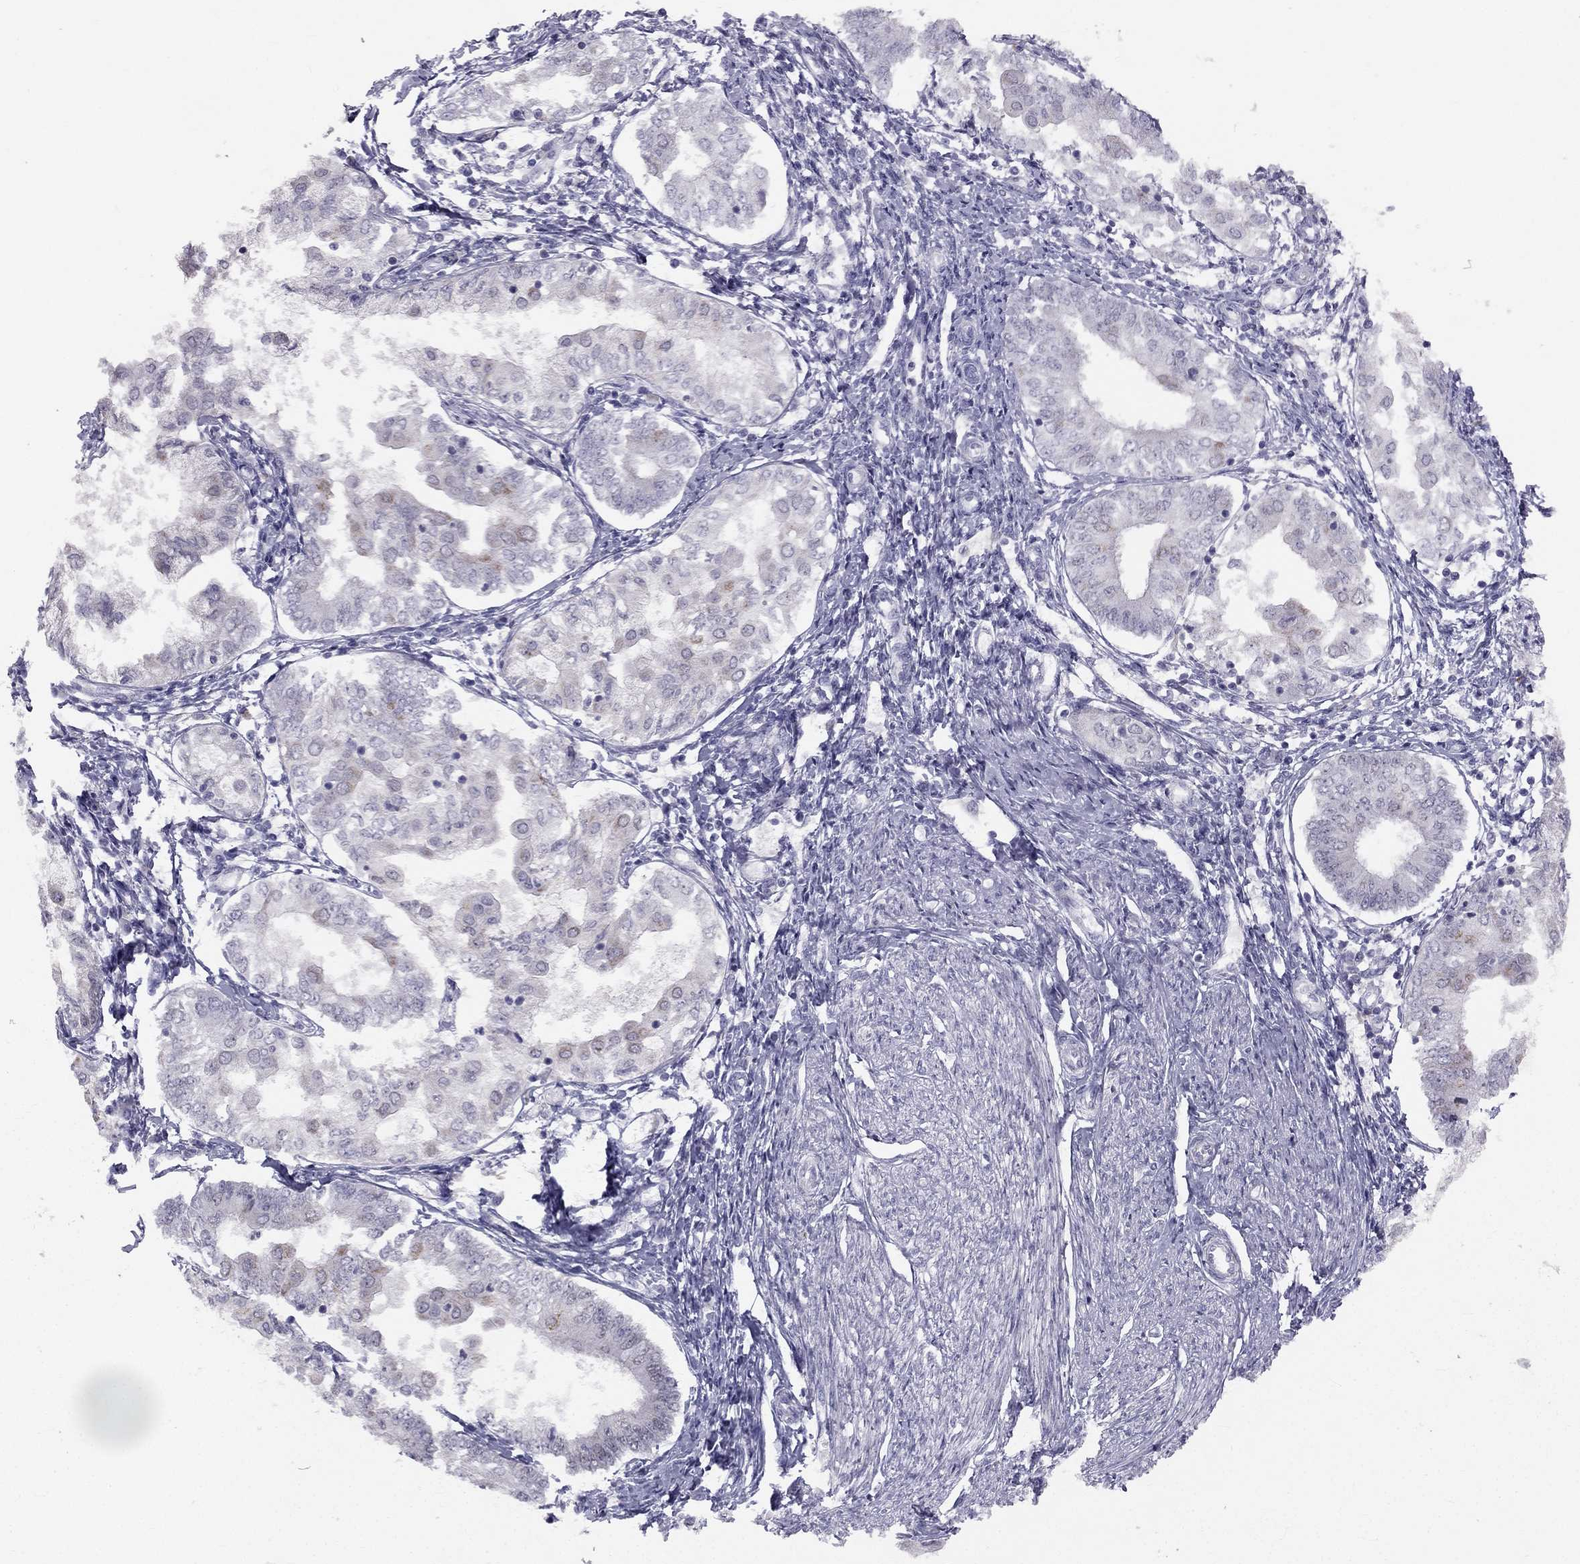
{"staining": {"intensity": "weak", "quantity": "<25%", "location": "cytoplasmic/membranous"}, "tissue": "endometrial cancer", "cell_type": "Tumor cells", "image_type": "cancer", "snomed": [{"axis": "morphology", "description": "Adenocarcinoma, NOS"}, {"axis": "topography", "description": "Endometrium"}], "caption": "Adenocarcinoma (endometrial) stained for a protein using immunohistochemistry (IHC) exhibits no staining tumor cells.", "gene": "TRPS1", "patient": {"sex": "female", "age": 68}}